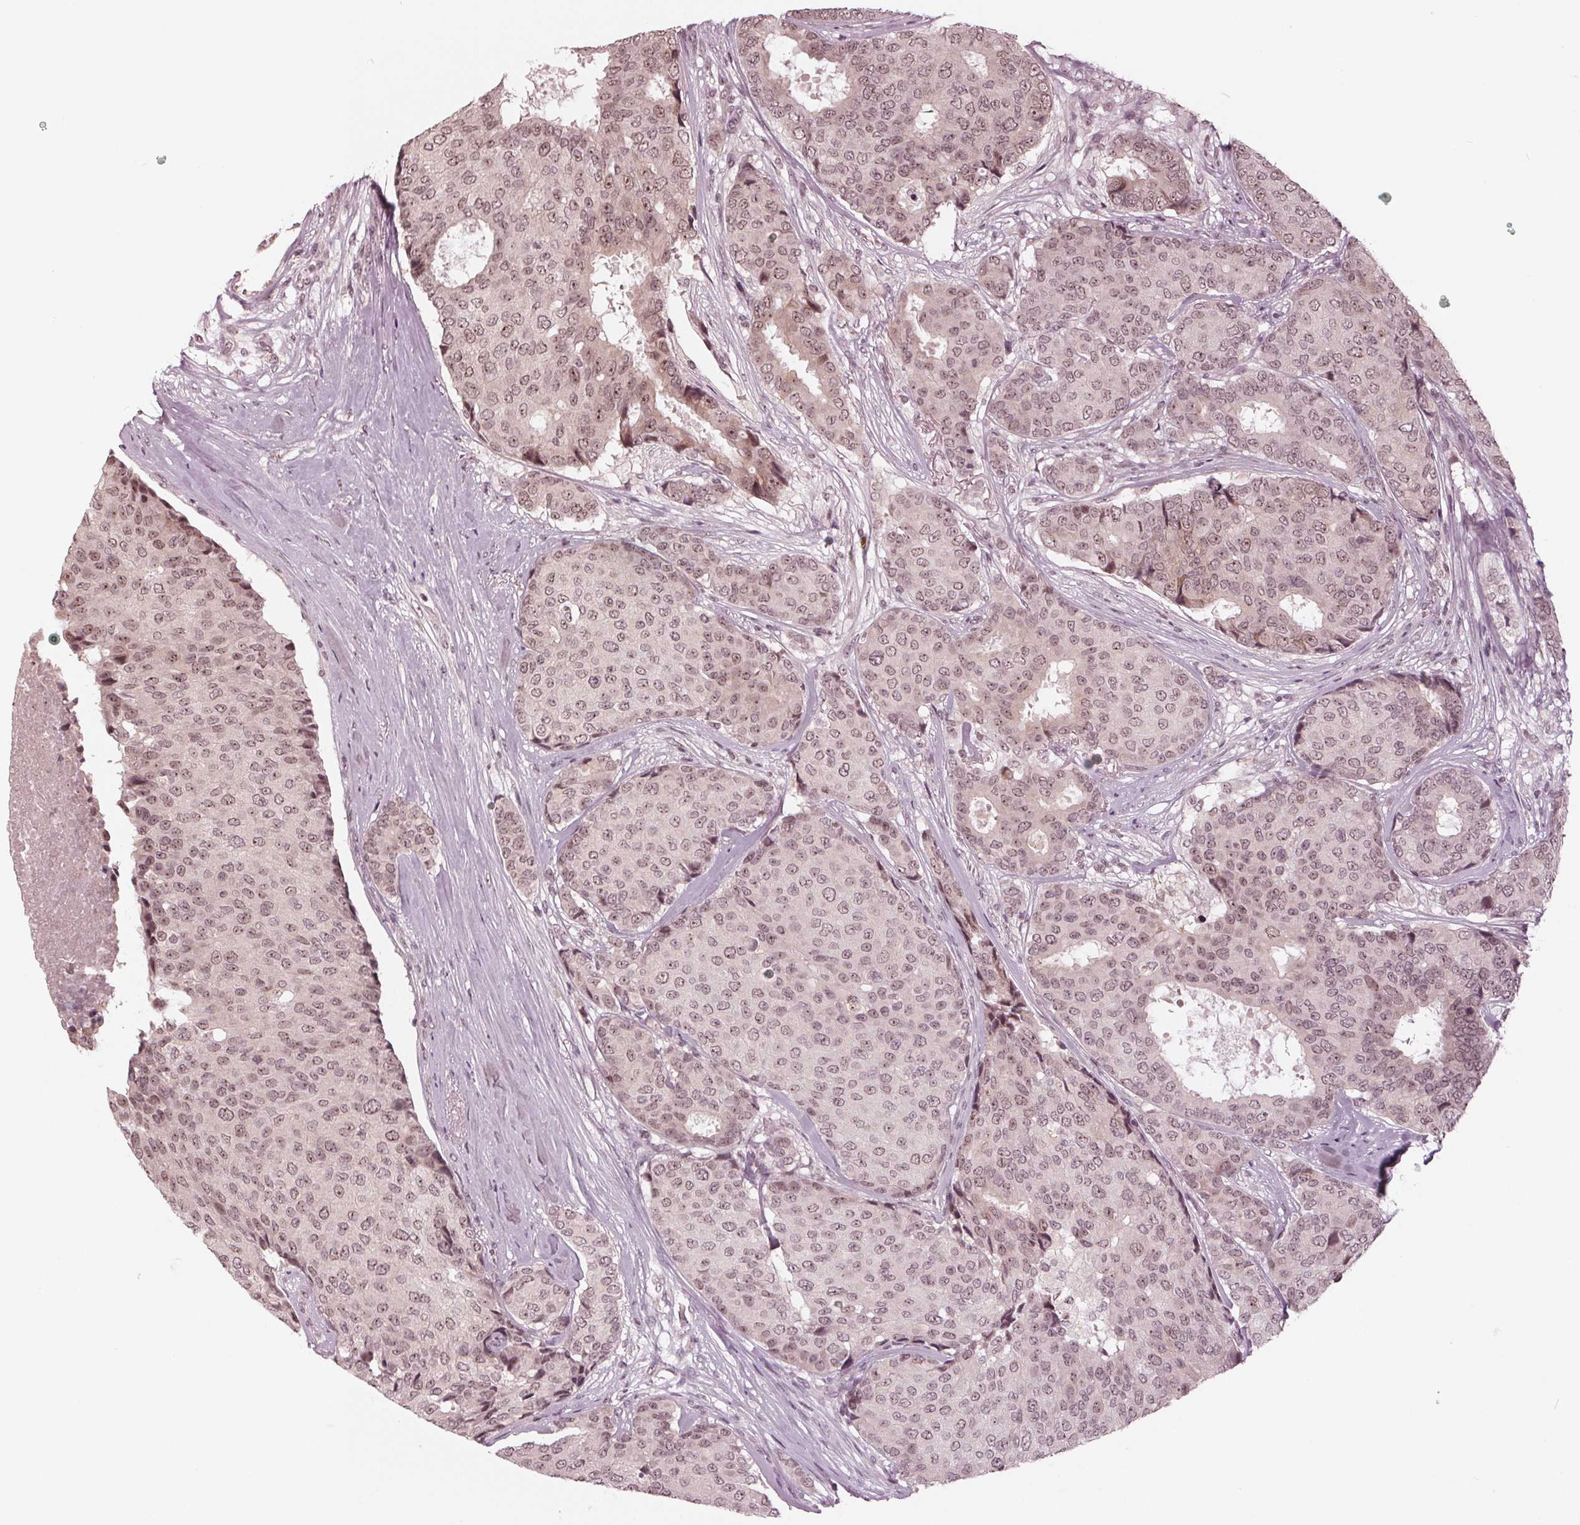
{"staining": {"intensity": "weak", "quantity": ">75%", "location": "nuclear"}, "tissue": "breast cancer", "cell_type": "Tumor cells", "image_type": "cancer", "snomed": [{"axis": "morphology", "description": "Duct carcinoma"}, {"axis": "topography", "description": "Breast"}], "caption": "Weak nuclear positivity is appreciated in approximately >75% of tumor cells in invasive ductal carcinoma (breast).", "gene": "SLX4", "patient": {"sex": "female", "age": 75}}